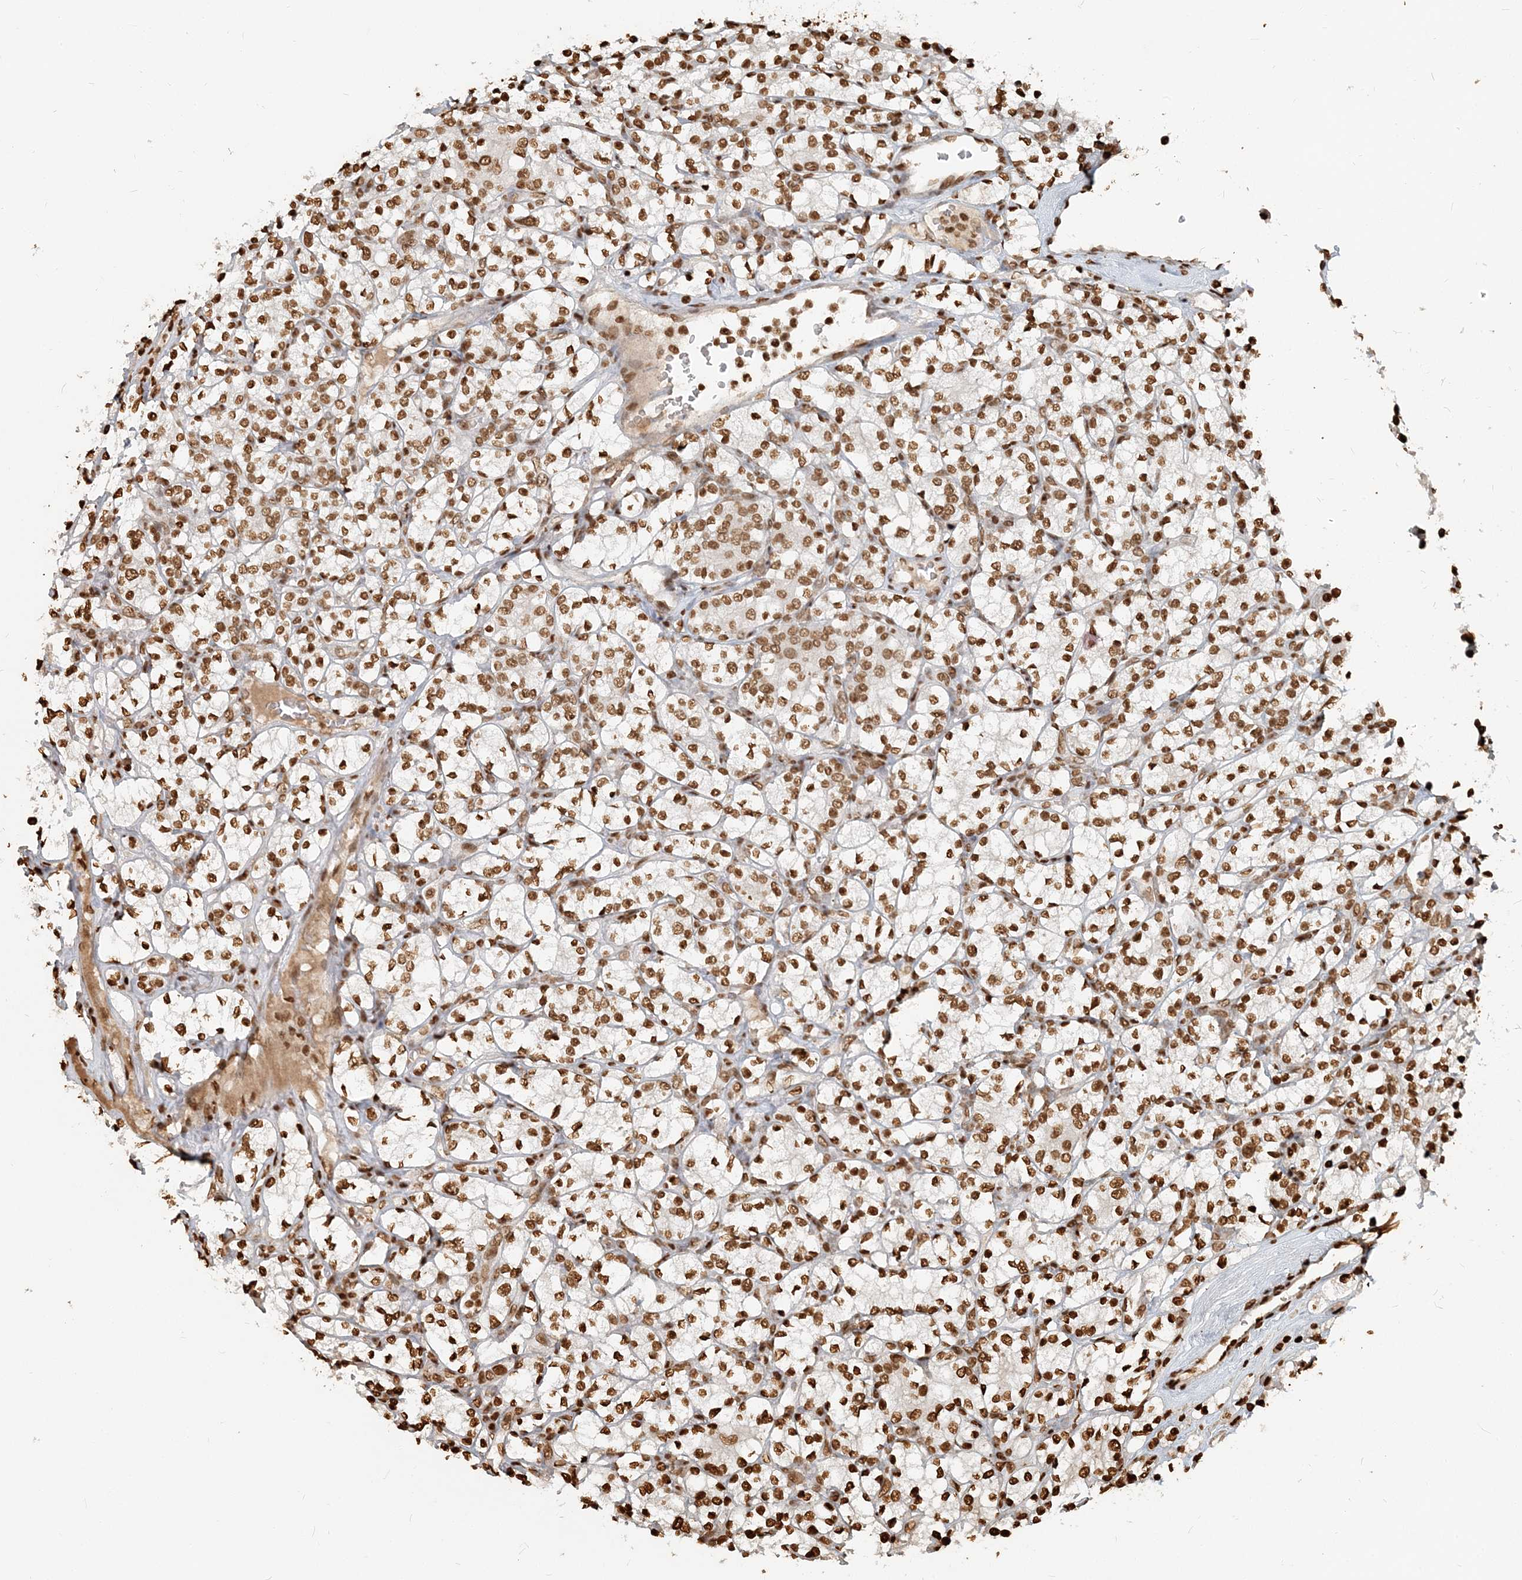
{"staining": {"intensity": "strong", "quantity": ">75%", "location": "nuclear"}, "tissue": "renal cancer", "cell_type": "Tumor cells", "image_type": "cancer", "snomed": [{"axis": "morphology", "description": "Adenocarcinoma, NOS"}, {"axis": "topography", "description": "Kidney"}], "caption": "Adenocarcinoma (renal) stained with a brown dye shows strong nuclear positive staining in approximately >75% of tumor cells.", "gene": "H3-3B", "patient": {"sex": "male", "age": 77}}